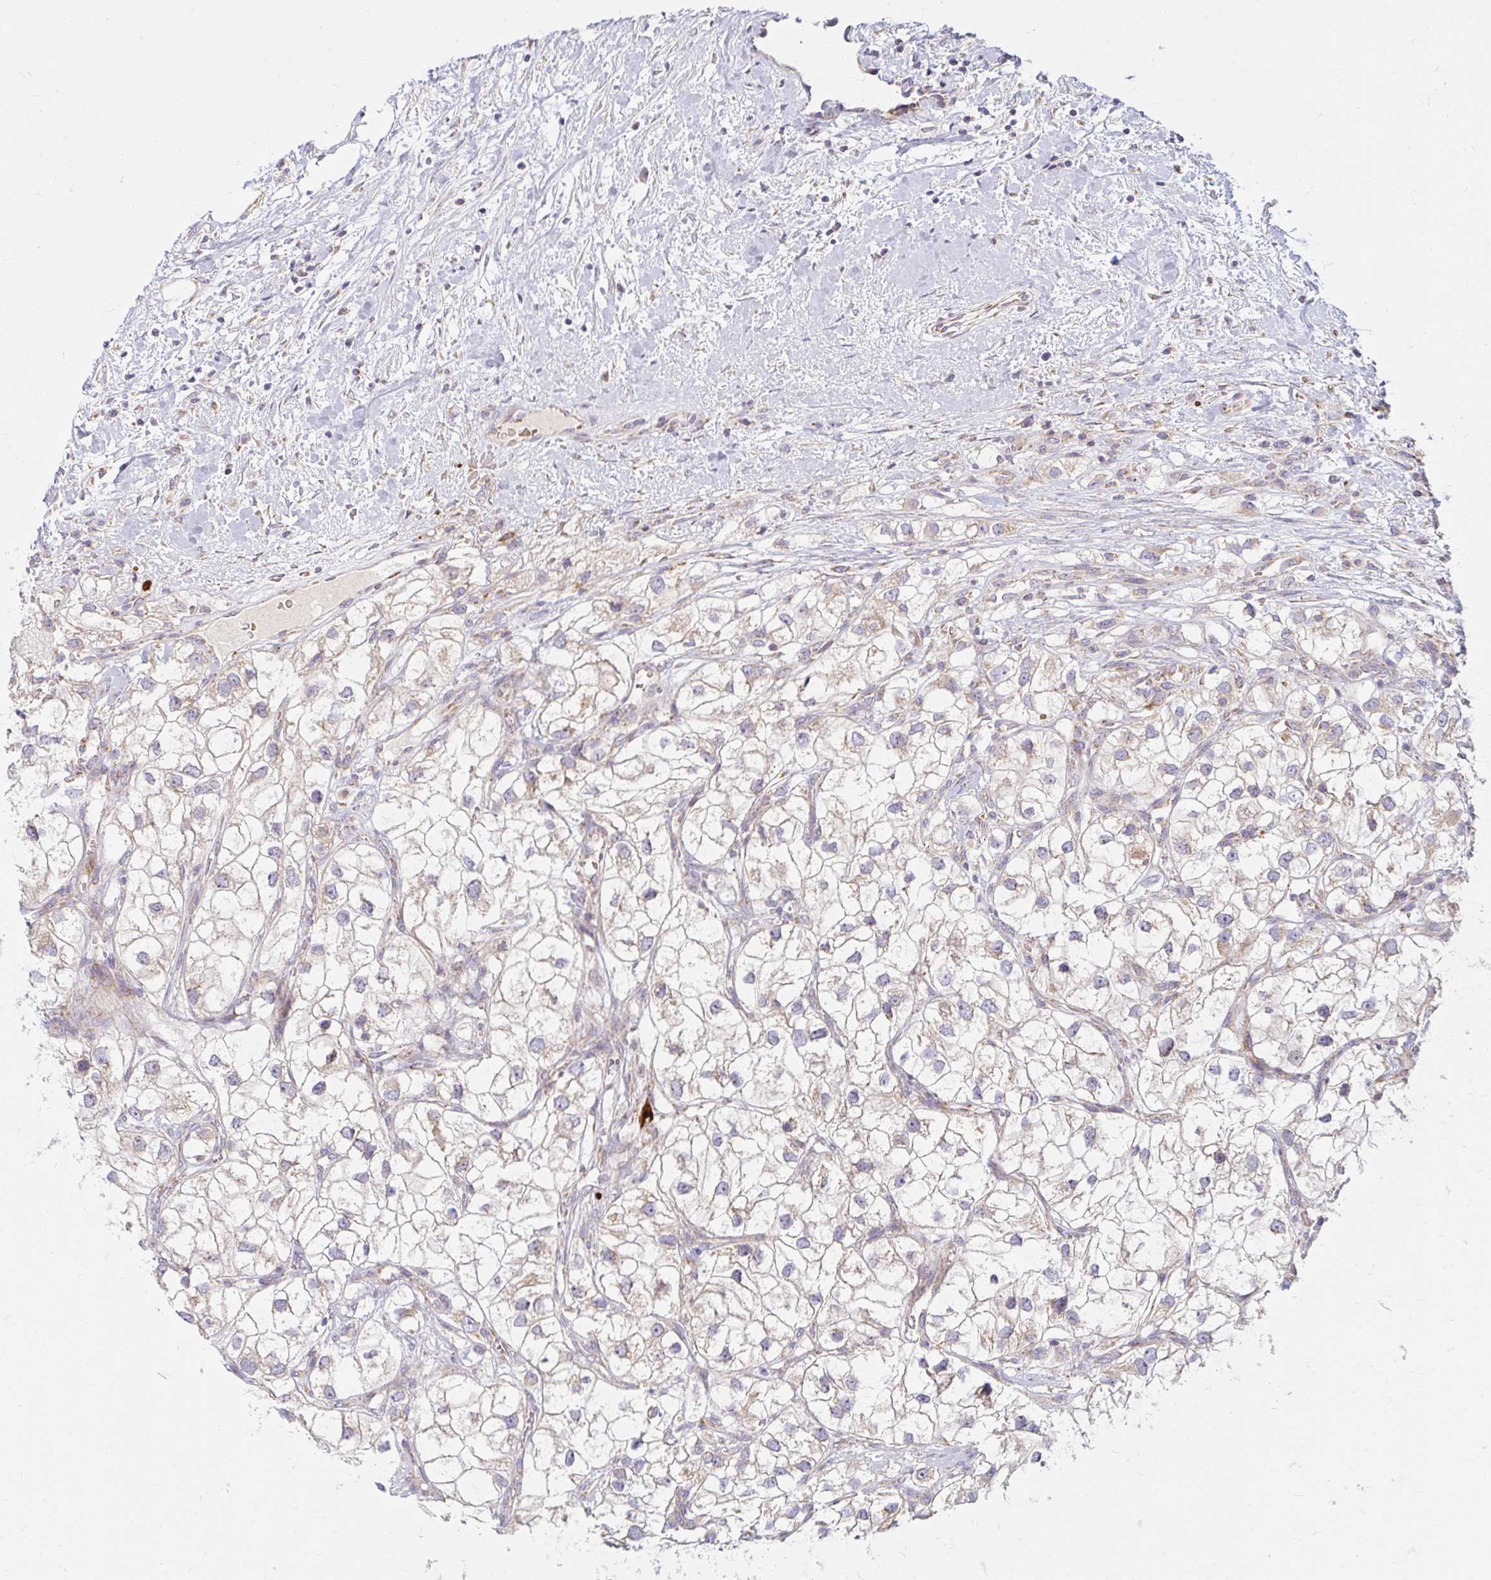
{"staining": {"intensity": "weak", "quantity": "25%-75%", "location": "cytoplasmic/membranous"}, "tissue": "renal cancer", "cell_type": "Tumor cells", "image_type": "cancer", "snomed": [{"axis": "morphology", "description": "Adenocarcinoma, NOS"}, {"axis": "topography", "description": "Kidney"}], "caption": "Renal adenocarcinoma stained for a protein exhibits weak cytoplasmic/membranous positivity in tumor cells. Using DAB (3,3'-diaminobenzidine) (brown) and hematoxylin (blue) stains, captured at high magnification using brightfield microscopy.", "gene": "SKP2", "patient": {"sex": "male", "age": 59}}